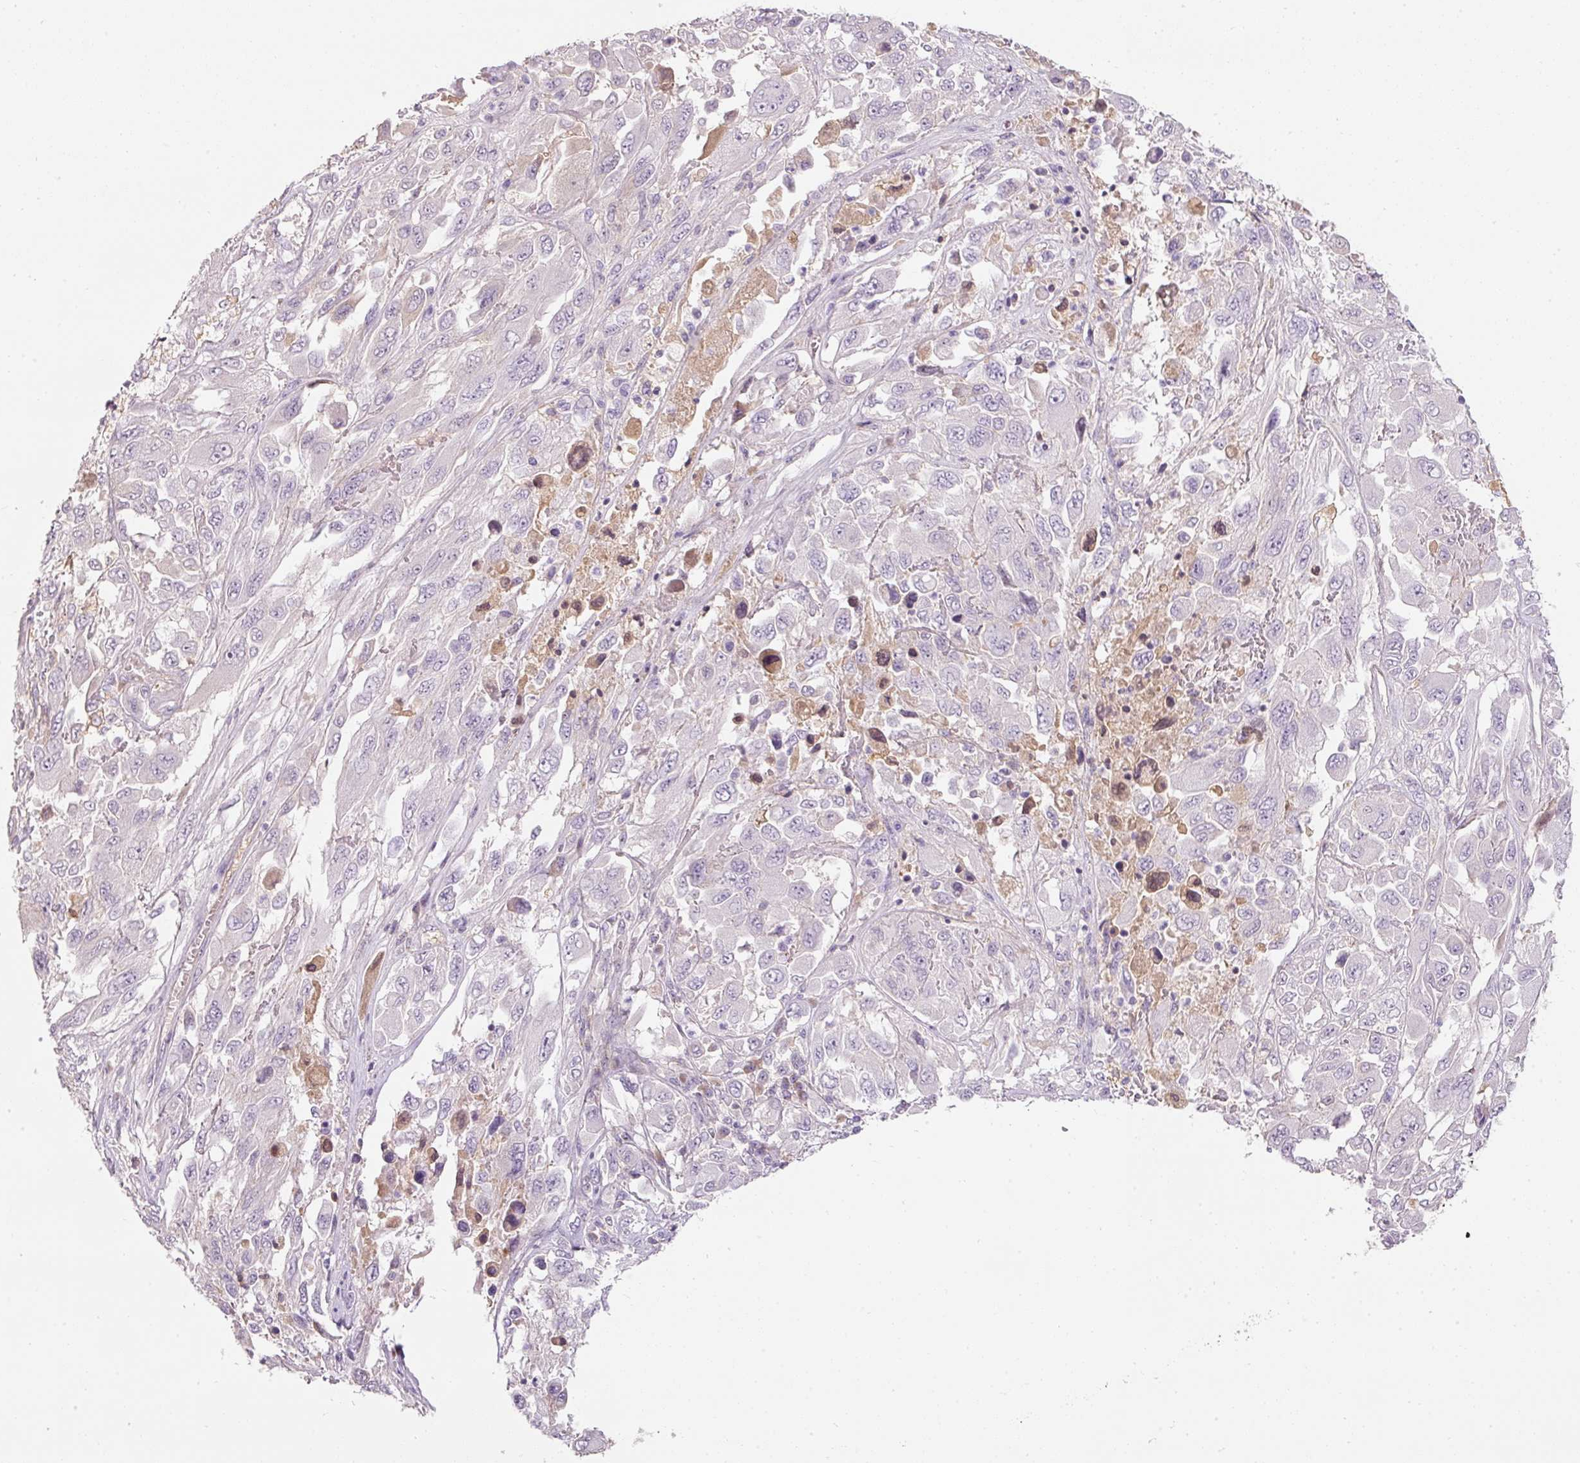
{"staining": {"intensity": "negative", "quantity": "none", "location": "none"}, "tissue": "melanoma", "cell_type": "Tumor cells", "image_type": "cancer", "snomed": [{"axis": "morphology", "description": "Malignant melanoma, NOS"}, {"axis": "topography", "description": "Skin"}], "caption": "Melanoma was stained to show a protein in brown. There is no significant staining in tumor cells.", "gene": "TMEM37", "patient": {"sex": "female", "age": 91}}